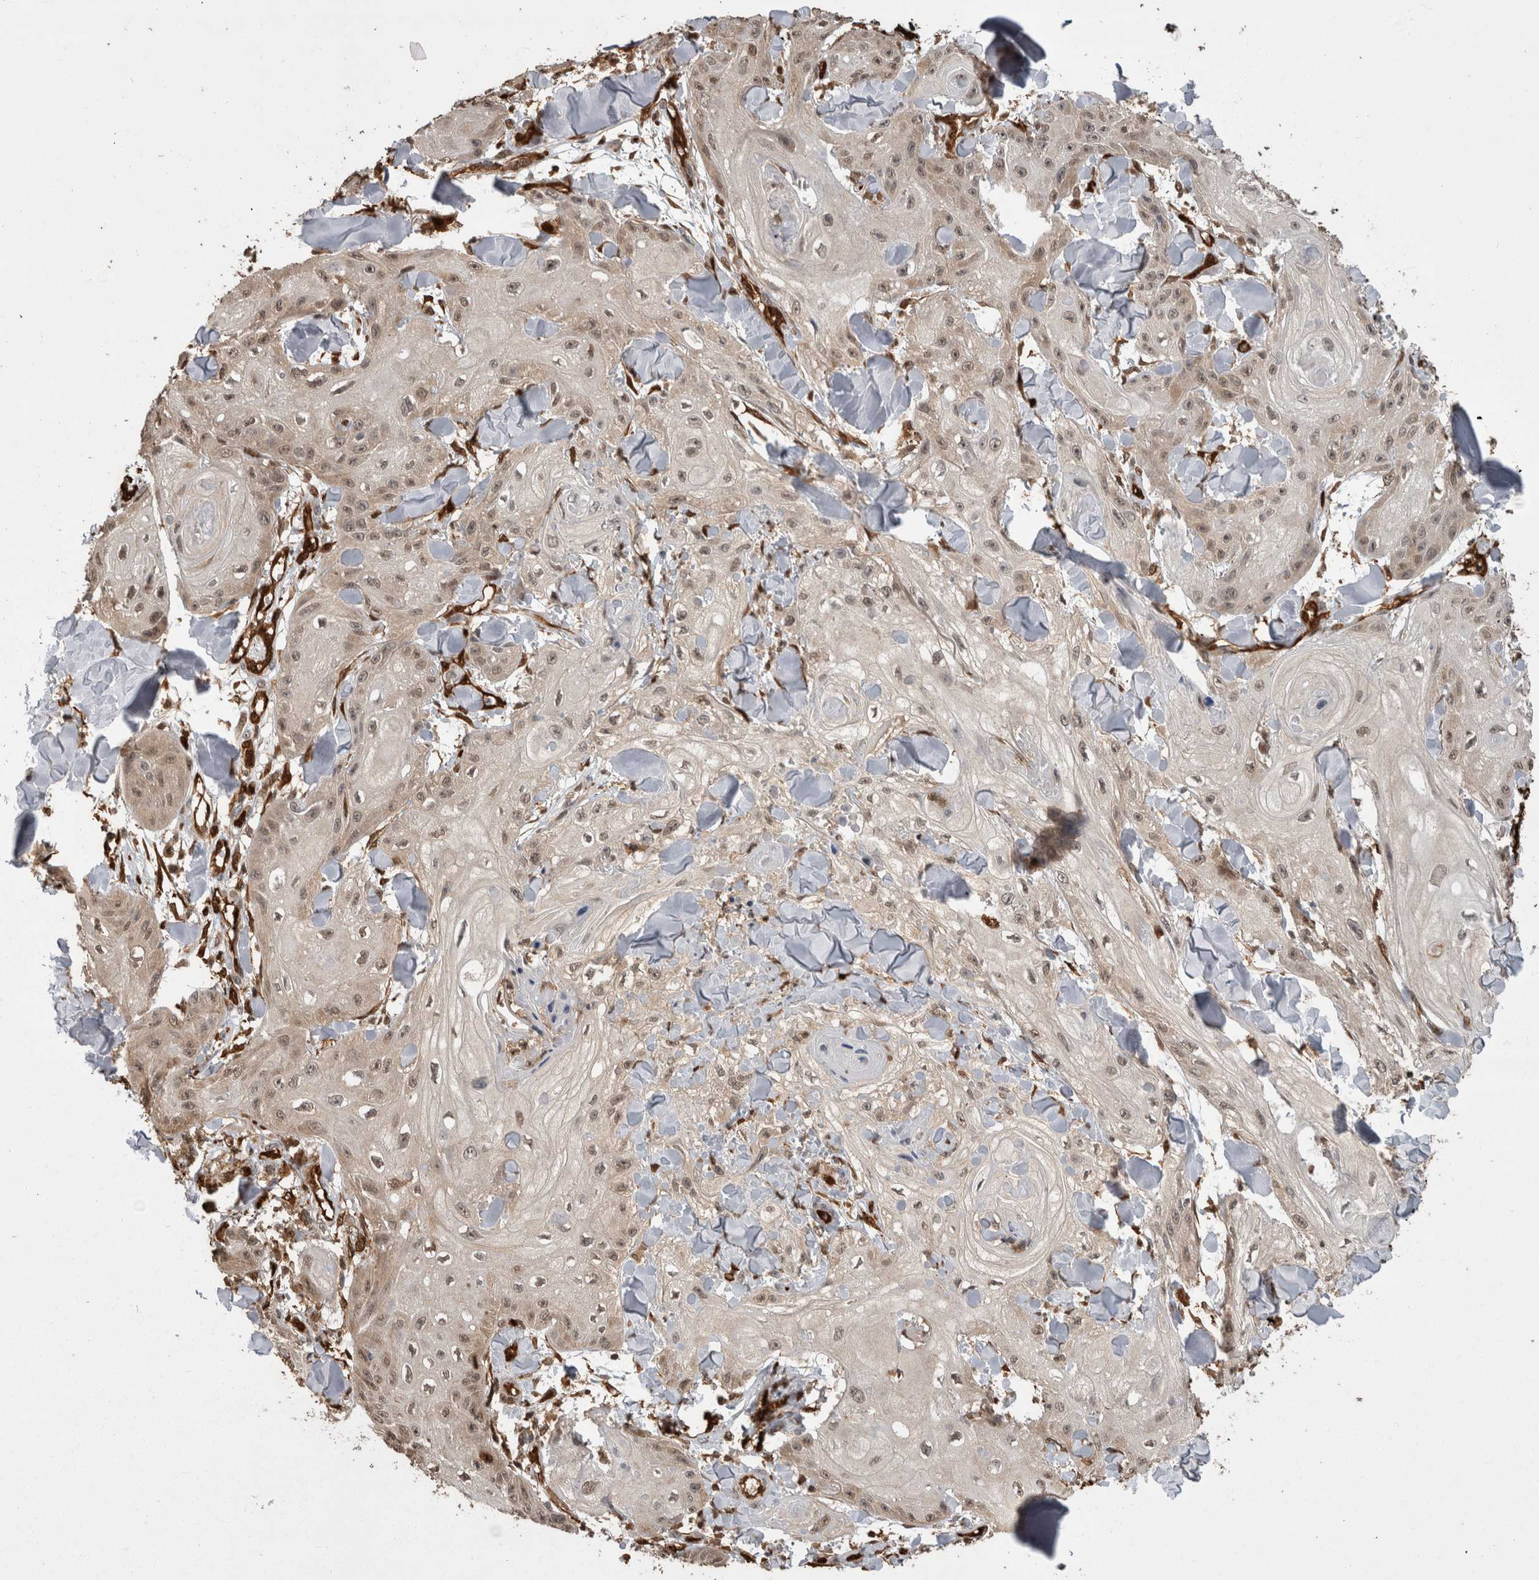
{"staining": {"intensity": "weak", "quantity": ">75%", "location": "nuclear"}, "tissue": "skin cancer", "cell_type": "Tumor cells", "image_type": "cancer", "snomed": [{"axis": "morphology", "description": "Squamous cell carcinoma, NOS"}, {"axis": "topography", "description": "Skin"}], "caption": "About >75% of tumor cells in human skin cancer (squamous cell carcinoma) reveal weak nuclear protein staining as visualized by brown immunohistochemical staining.", "gene": "LXN", "patient": {"sex": "male", "age": 74}}